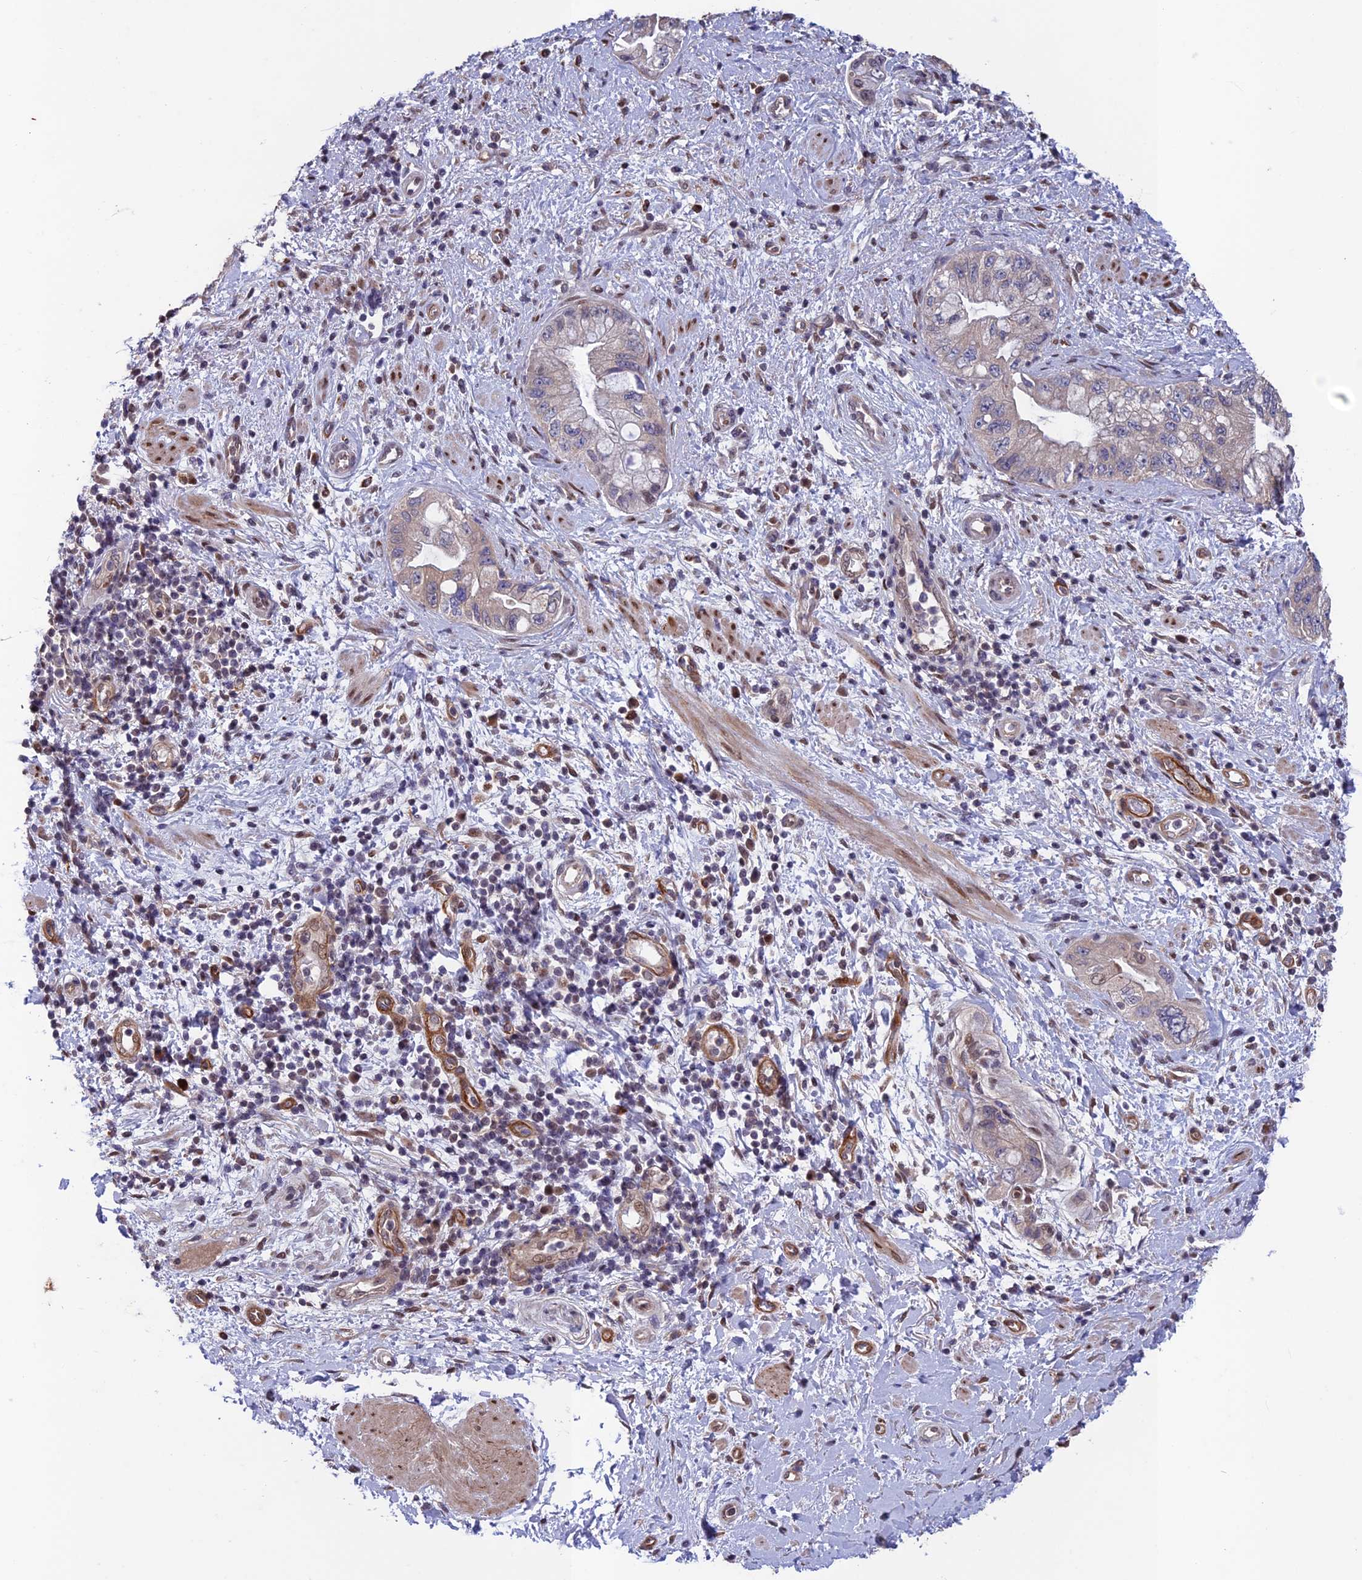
{"staining": {"intensity": "negative", "quantity": "none", "location": "none"}, "tissue": "pancreatic cancer", "cell_type": "Tumor cells", "image_type": "cancer", "snomed": [{"axis": "morphology", "description": "Adenocarcinoma, NOS"}, {"axis": "topography", "description": "Pancreas"}], "caption": "The IHC photomicrograph has no significant staining in tumor cells of pancreatic adenocarcinoma tissue.", "gene": "MAST2", "patient": {"sex": "female", "age": 73}}